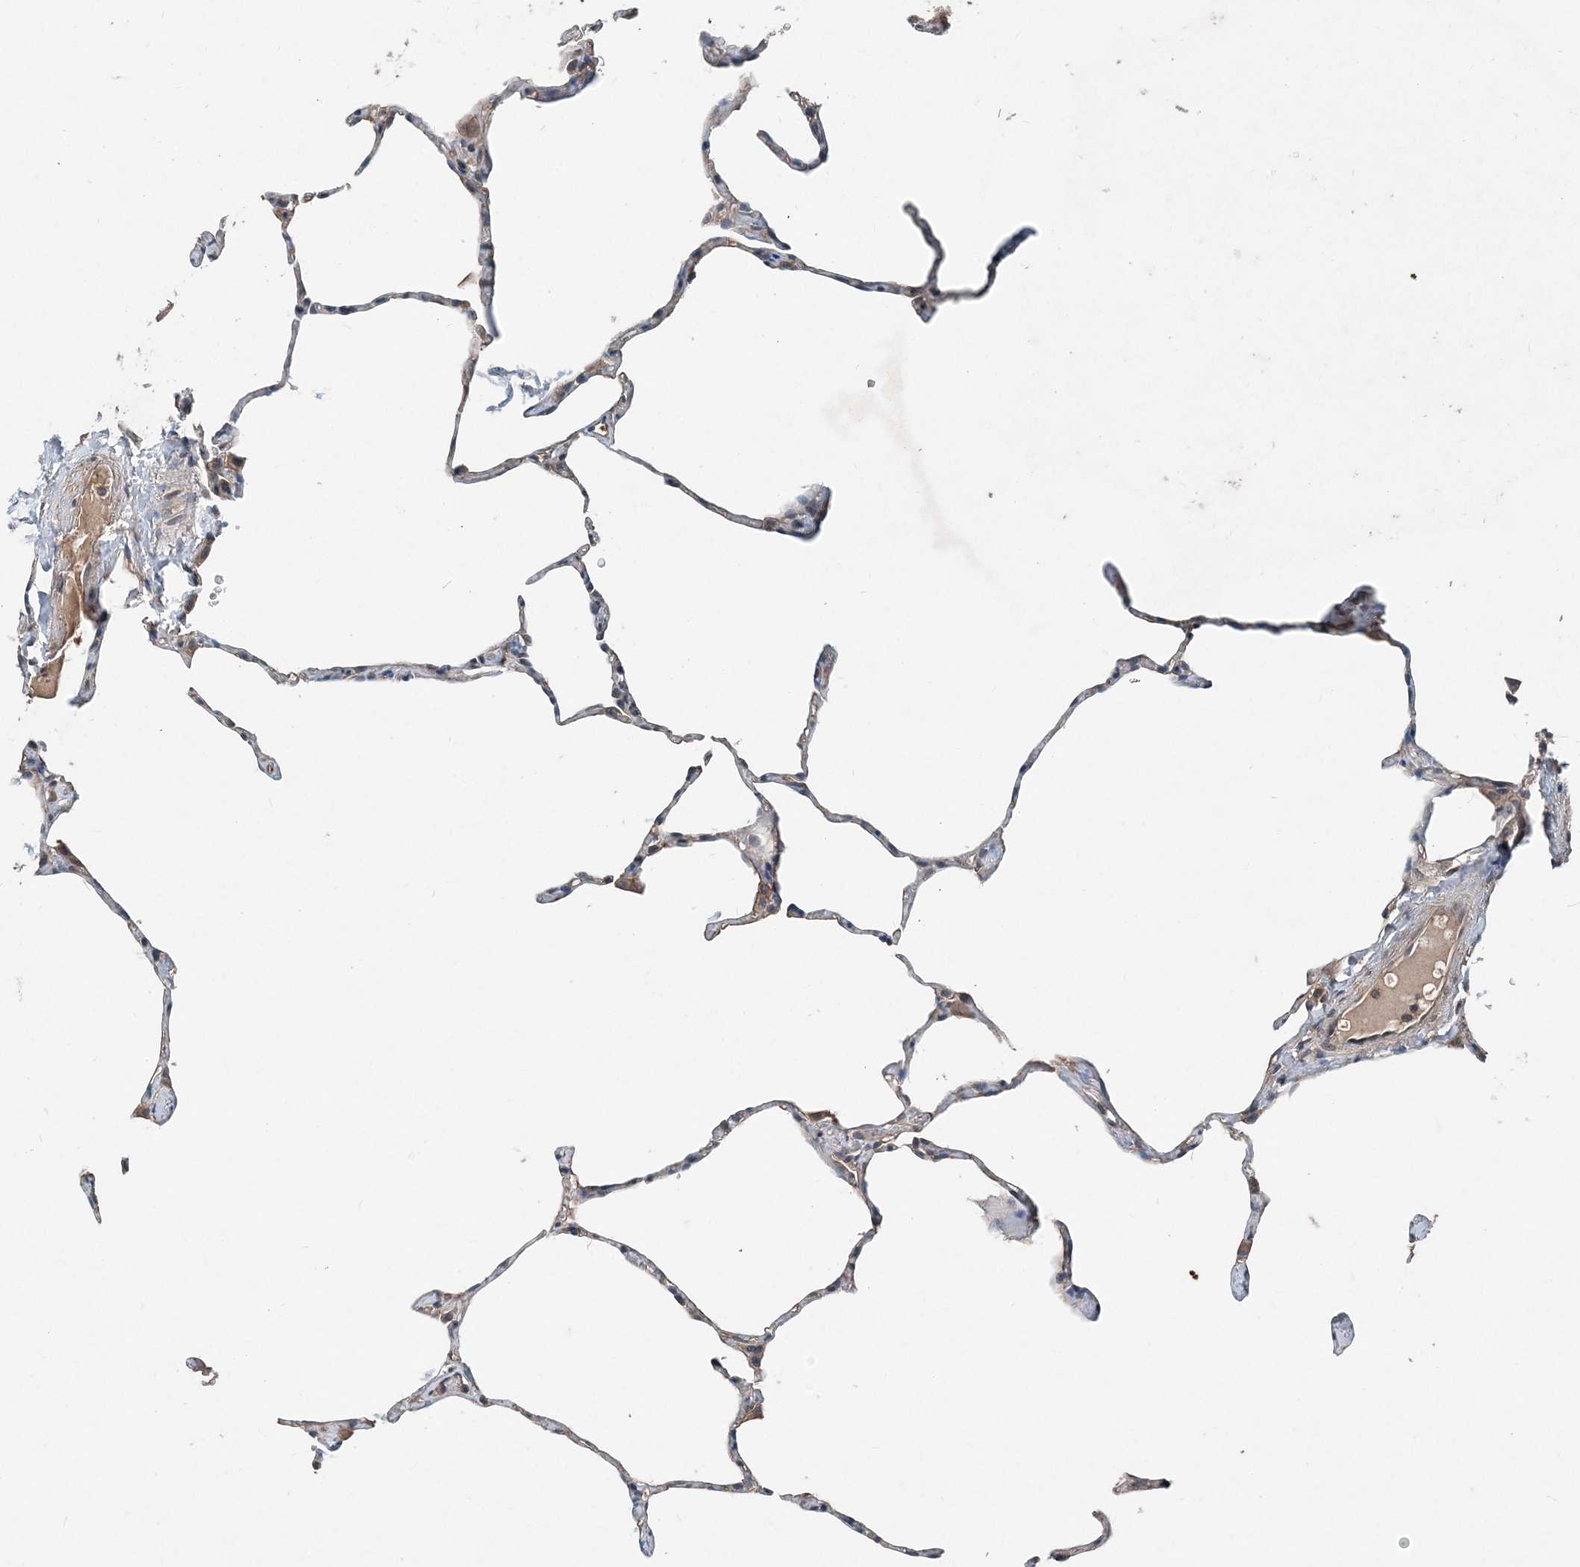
{"staining": {"intensity": "weak", "quantity": "<25%", "location": "cytoplasmic/membranous"}, "tissue": "lung", "cell_type": "Alveolar cells", "image_type": "normal", "snomed": [{"axis": "morphology", "description": "Normal tissue, NOS"}, {"axis": "topography", "description": "Lung"}], "caption": "This image is of benign lung stained with IHC to label a protein in brown with the nuclei are counter-stained blue. There is no positivity in alveolar cells. (DAB IHC visualized using brightfield microscopy, high magnification).", "gene": "SMPD3", "patient": {"sex": "male", "age": 65}}